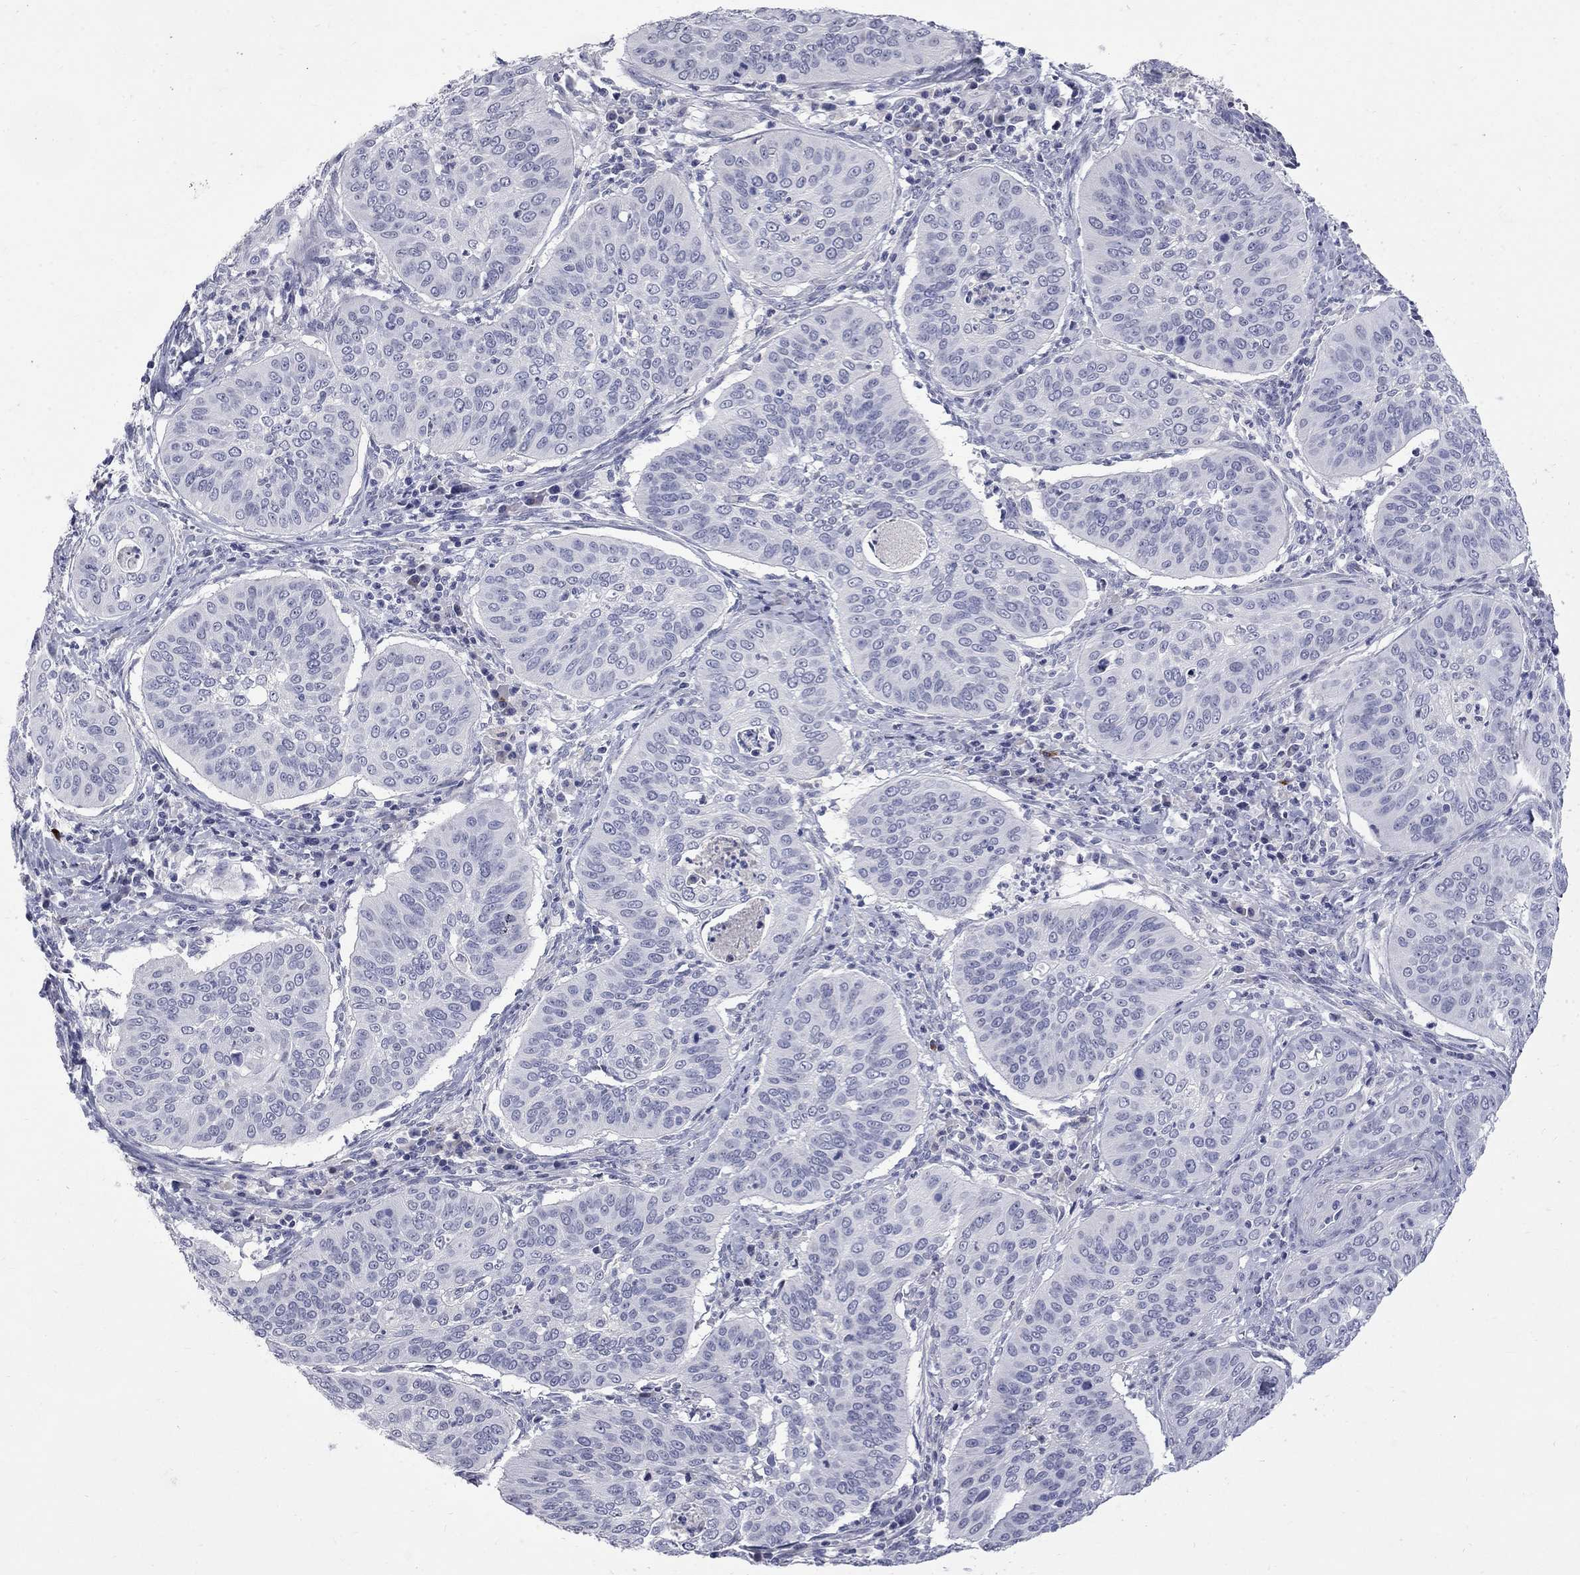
{"staining": {"intensity": "negative", "quantity": "none", "location": "none"}, "tissue": "cervical cancer", "cell_type": "Tumor cells", "image_type": "cancer", "snomed": [{"axis": "morphology", "description": "Normal tissue, NOS"}, {"axis": "morphology", "description": "Squamous cell carcinoma, NOS"}, {"axis": "topography", "description": "Cervix"}], "caption": "Protein analysis of cervical cancer (squamous cell carcinoma) exhibits no significant staining in tumor cells.", "gene": "CTNND2", "patient": {"sex": "female", "age": 39}}